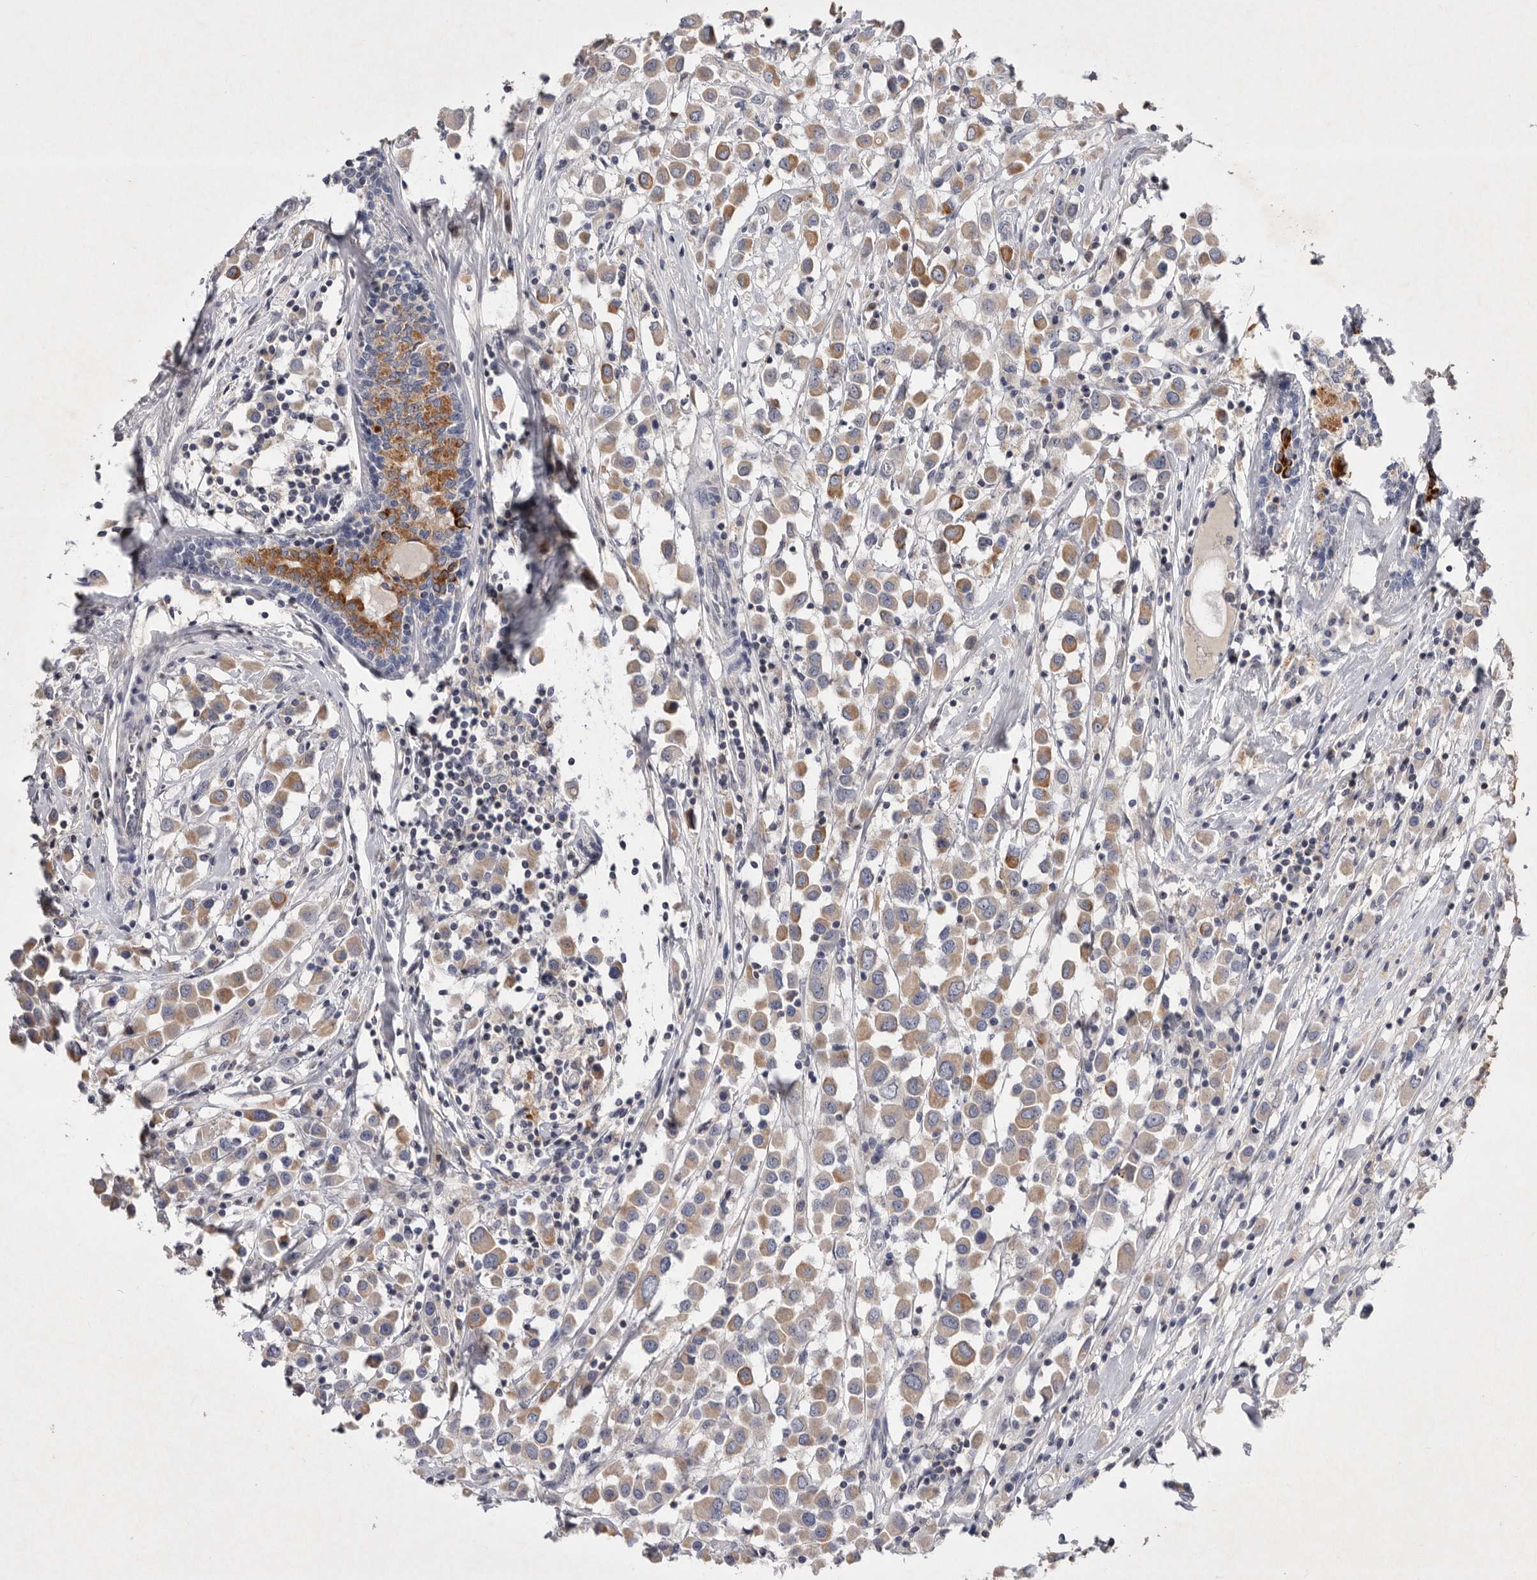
{"staining": {"intensity": "moderate", "quantity": ">75%", "location": "cytoplasmic/membranous"}, "tissue": "breast cancer", "cell_type": "Tumor cells", "image_type": "cancer", "snomed": [{"axis": "morphology", "description": "Duct carcinoma"}, {"axis": "topography", "description": "Breast"}], "caption": "Approximately >75% of tumor cells in human breast invasive ductal carcinoma display moderate cytoplasmic/membranous protein expression as visualized by brown immunohistochemical staining.", "gene": "TNFSF14", "patient": {"sex": "female", "age": 61}}